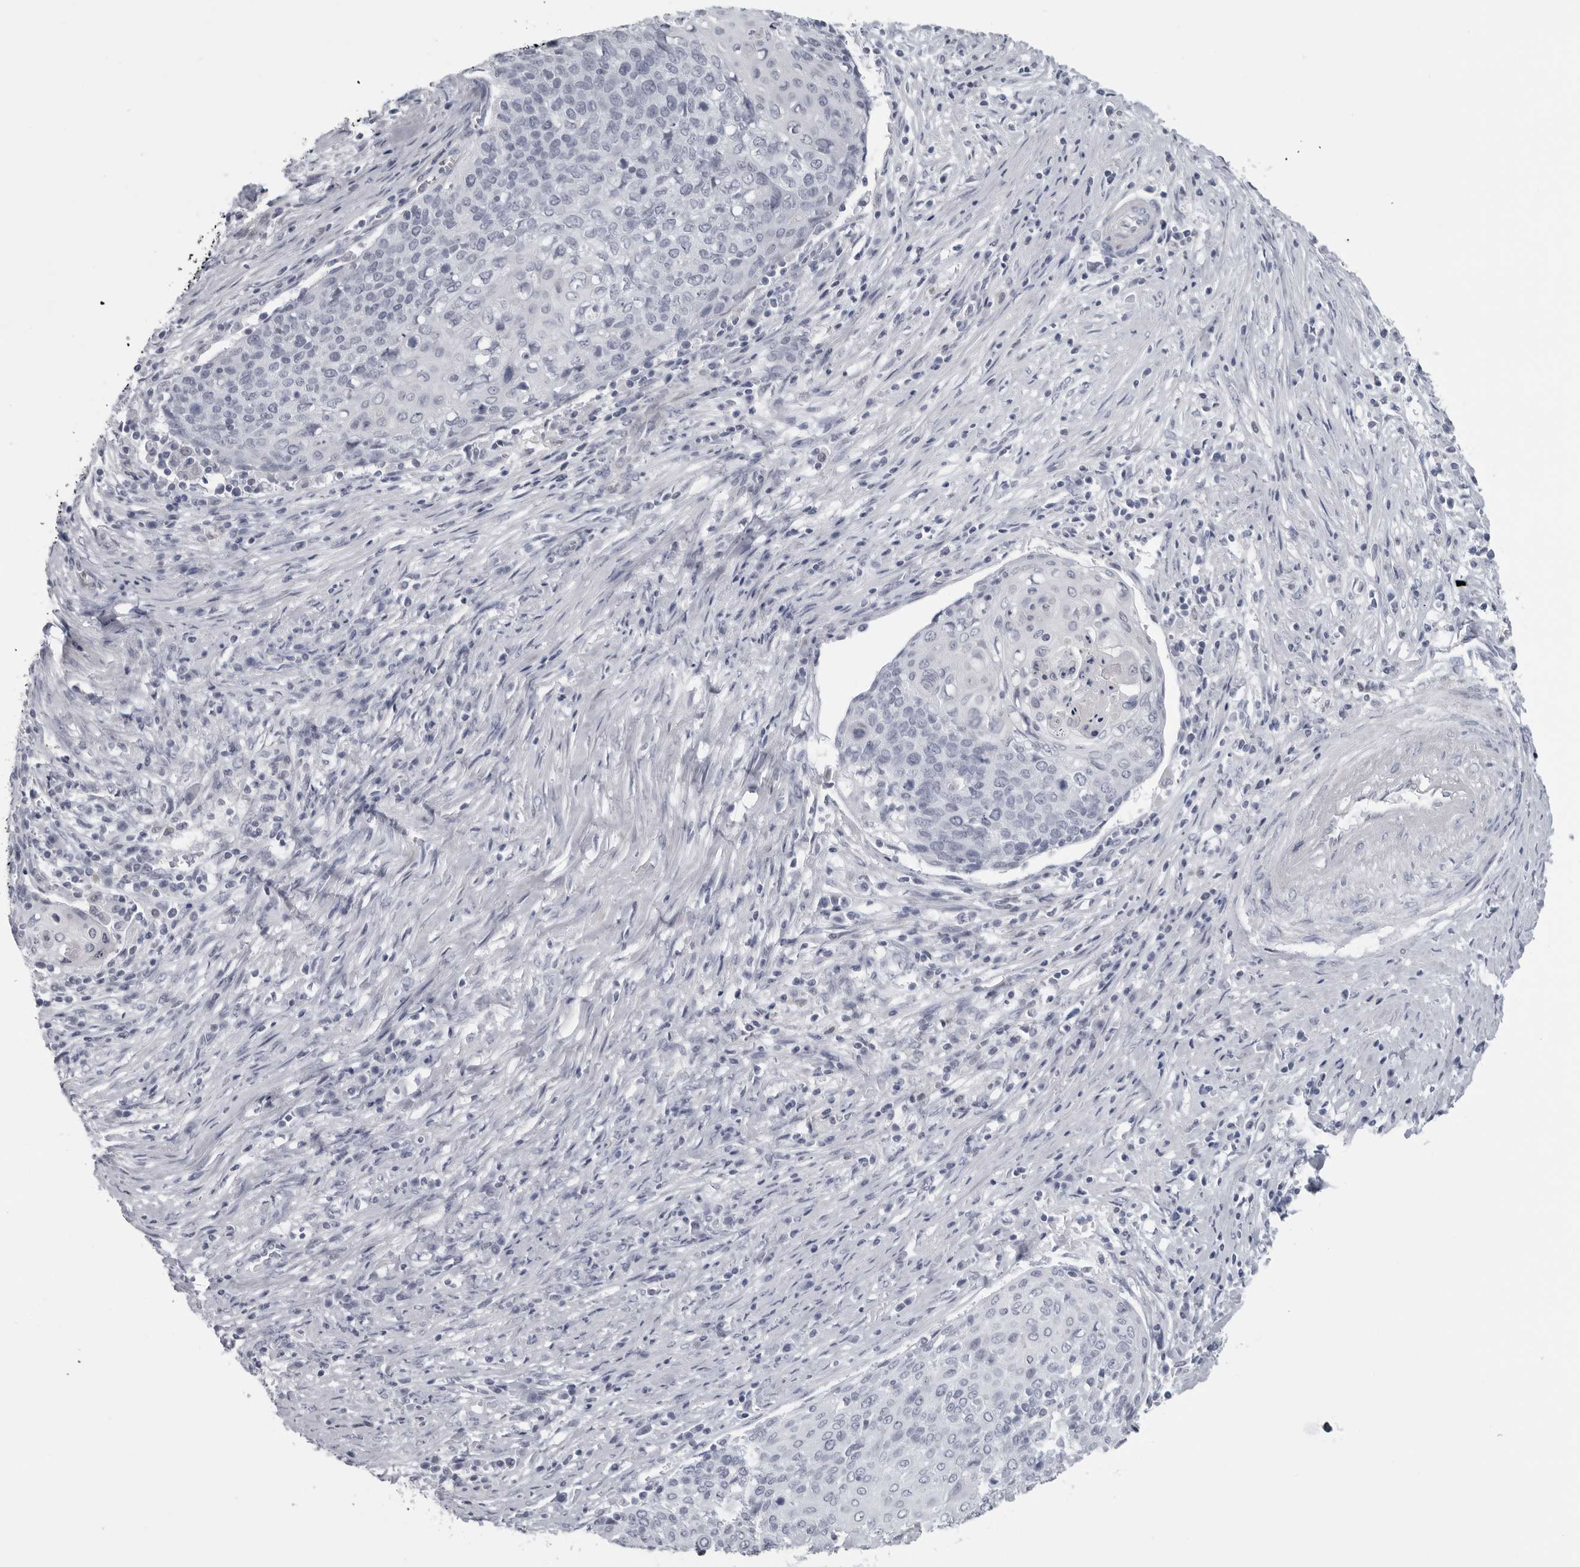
{"staining": {"intensity": "negative", "quantity": "none", "location": "none"}, "tissue": "cervical cancer", "cell_type": "Tumor cells", "image_type": "cancer", "snomed": [{"axis": "morphology", "description": "Squamous cell carcinoma, NOS"}, {"axis": "topography", "description": "Cervix"}], "caption": "Tumor cells are negative for brown protein staining in cervical cancer (squamous cell carcinoma).", "gene": "OPLAH", "patient": {"sex": "female", "age": 39}}